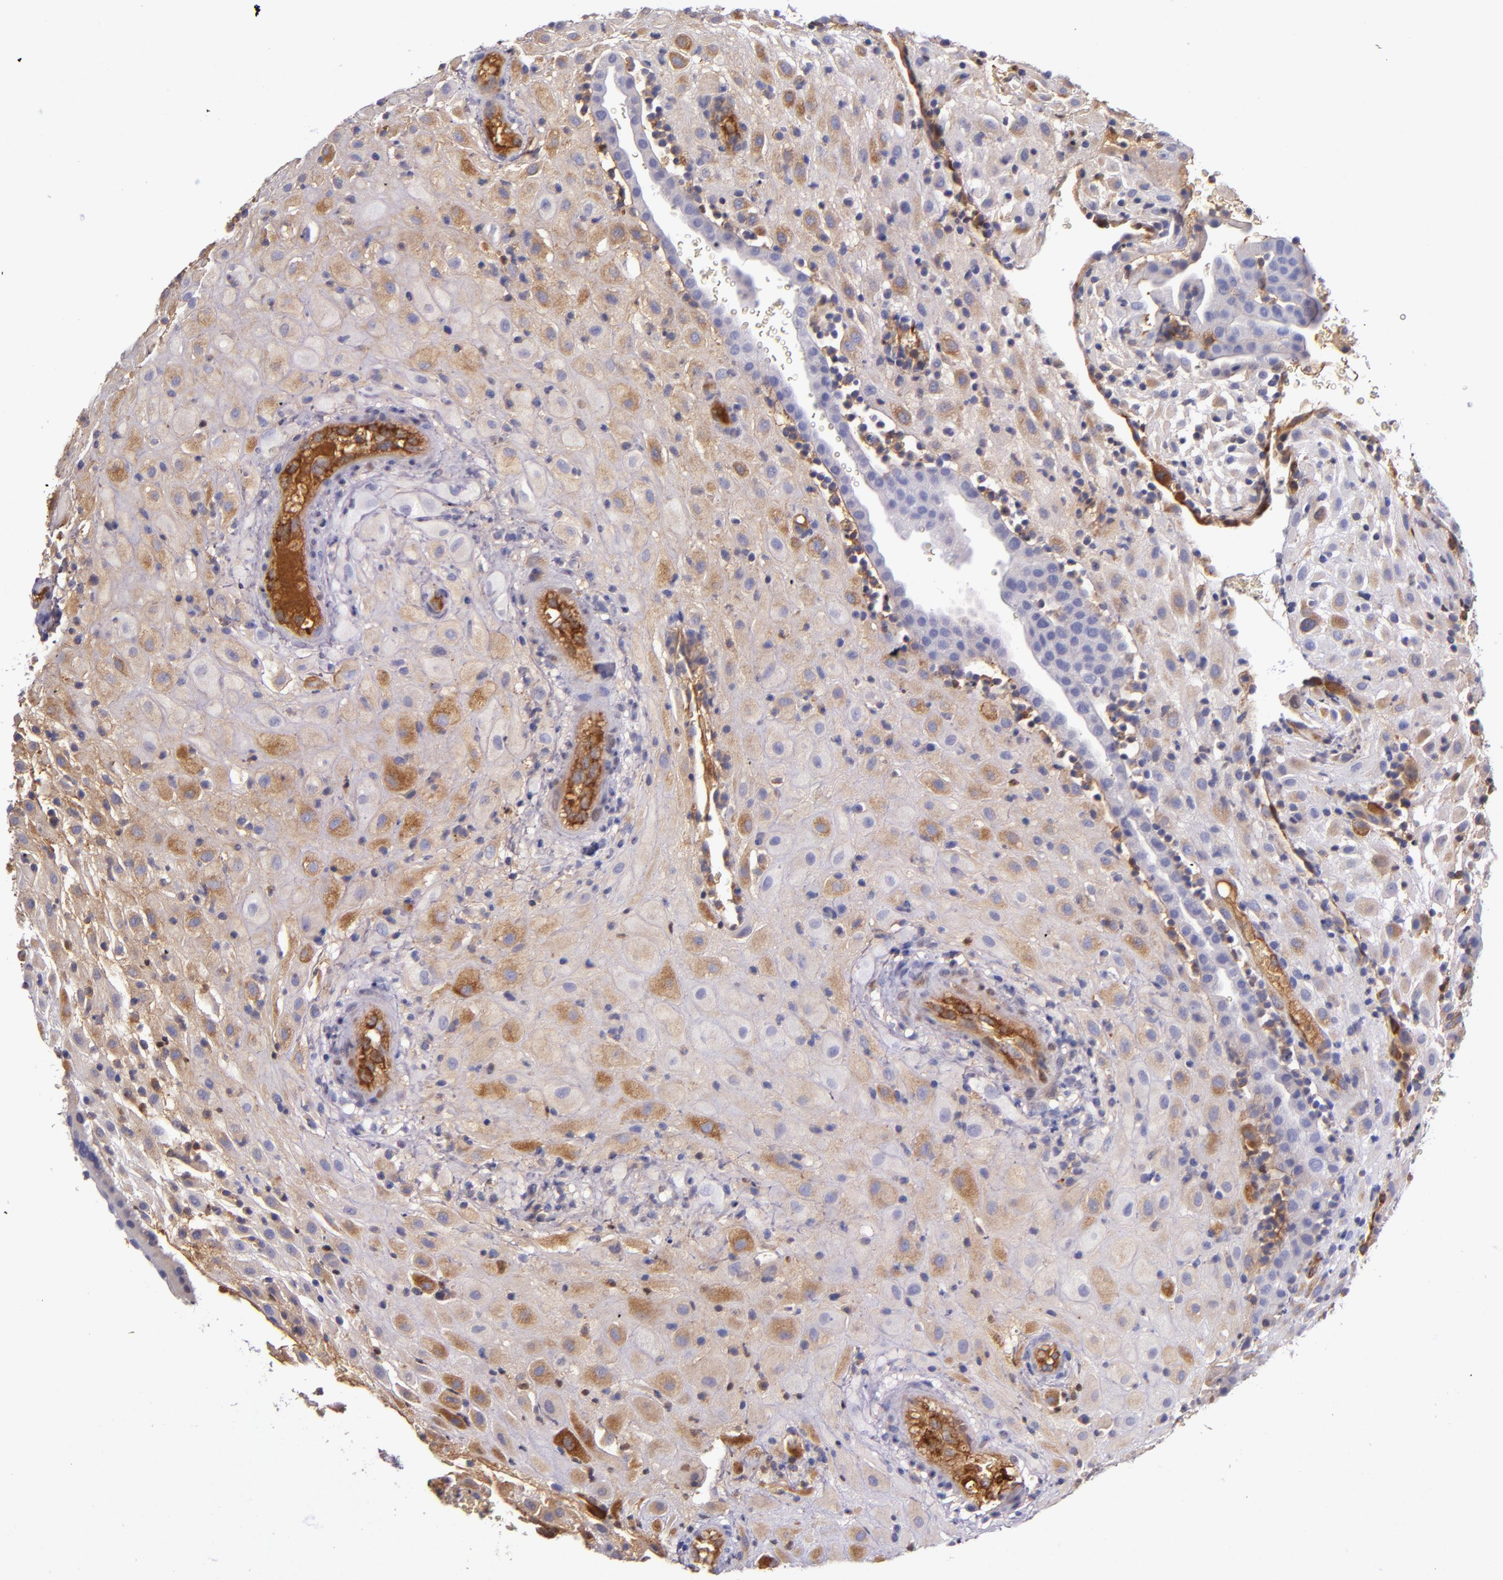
{"staining": {"intensity": "moderate", "quantity": "25%-75%", "location": "cytoplasmic/membranous"}, "tissue": "placenta", "cell_type": "Decidual cells", "image_type": "normal", "snomed": [{"axis": "morphology", "description": "Normal tissue, NOS"}, {"axis": "topography", "description": "Placenta"}], "caption": "Benign placenta exhibits moderate cytoplasmic/membranous expression in approximately 25%-75% of decidual cells.", "gene": "CLEC3B", "patient": {"sex": "female", "age": 19}}